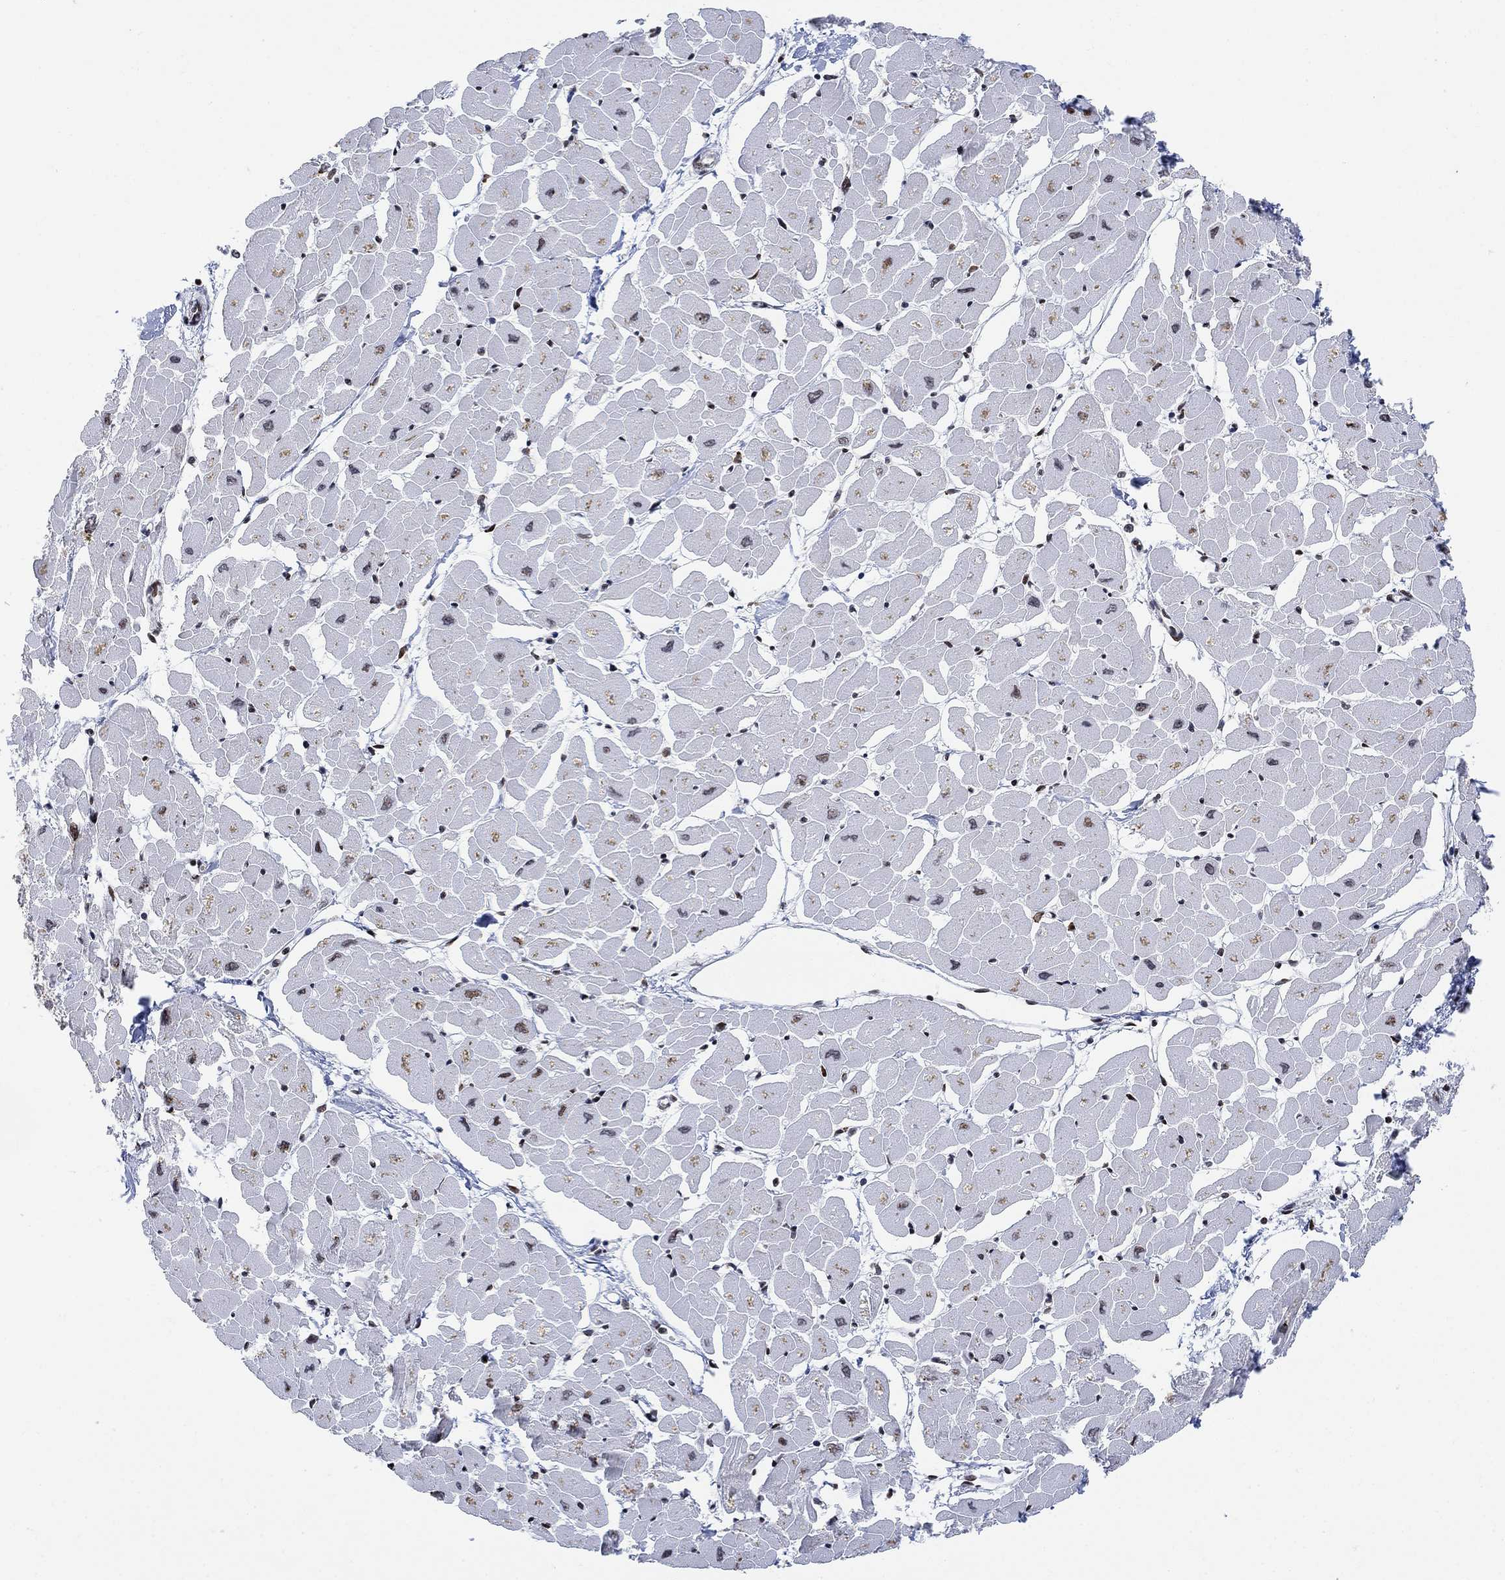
{"staining": {"intensity": "moderate", "quantity": "25%-75%", "location": "nuclear"}, "tissue": "heart muscle", "cell_type": "Cardiomyocytes", "image_type": "normal", "snomed": [{"axis": "morphology", "description": "Normal tissue, NOS"}, {"axis": "topography", "description": "Heart"}], "caption": "IHC photomicrograph of unremarkable heart muscle: heart muscle stained using IHC reveals medium levels of moderate protein expression localized specifically in the nuclear of cardiomyocytes, appearing as a nuclear brown color.", "gene": "ABHD14A", "patient": {"sex": "male", "age": 57}}